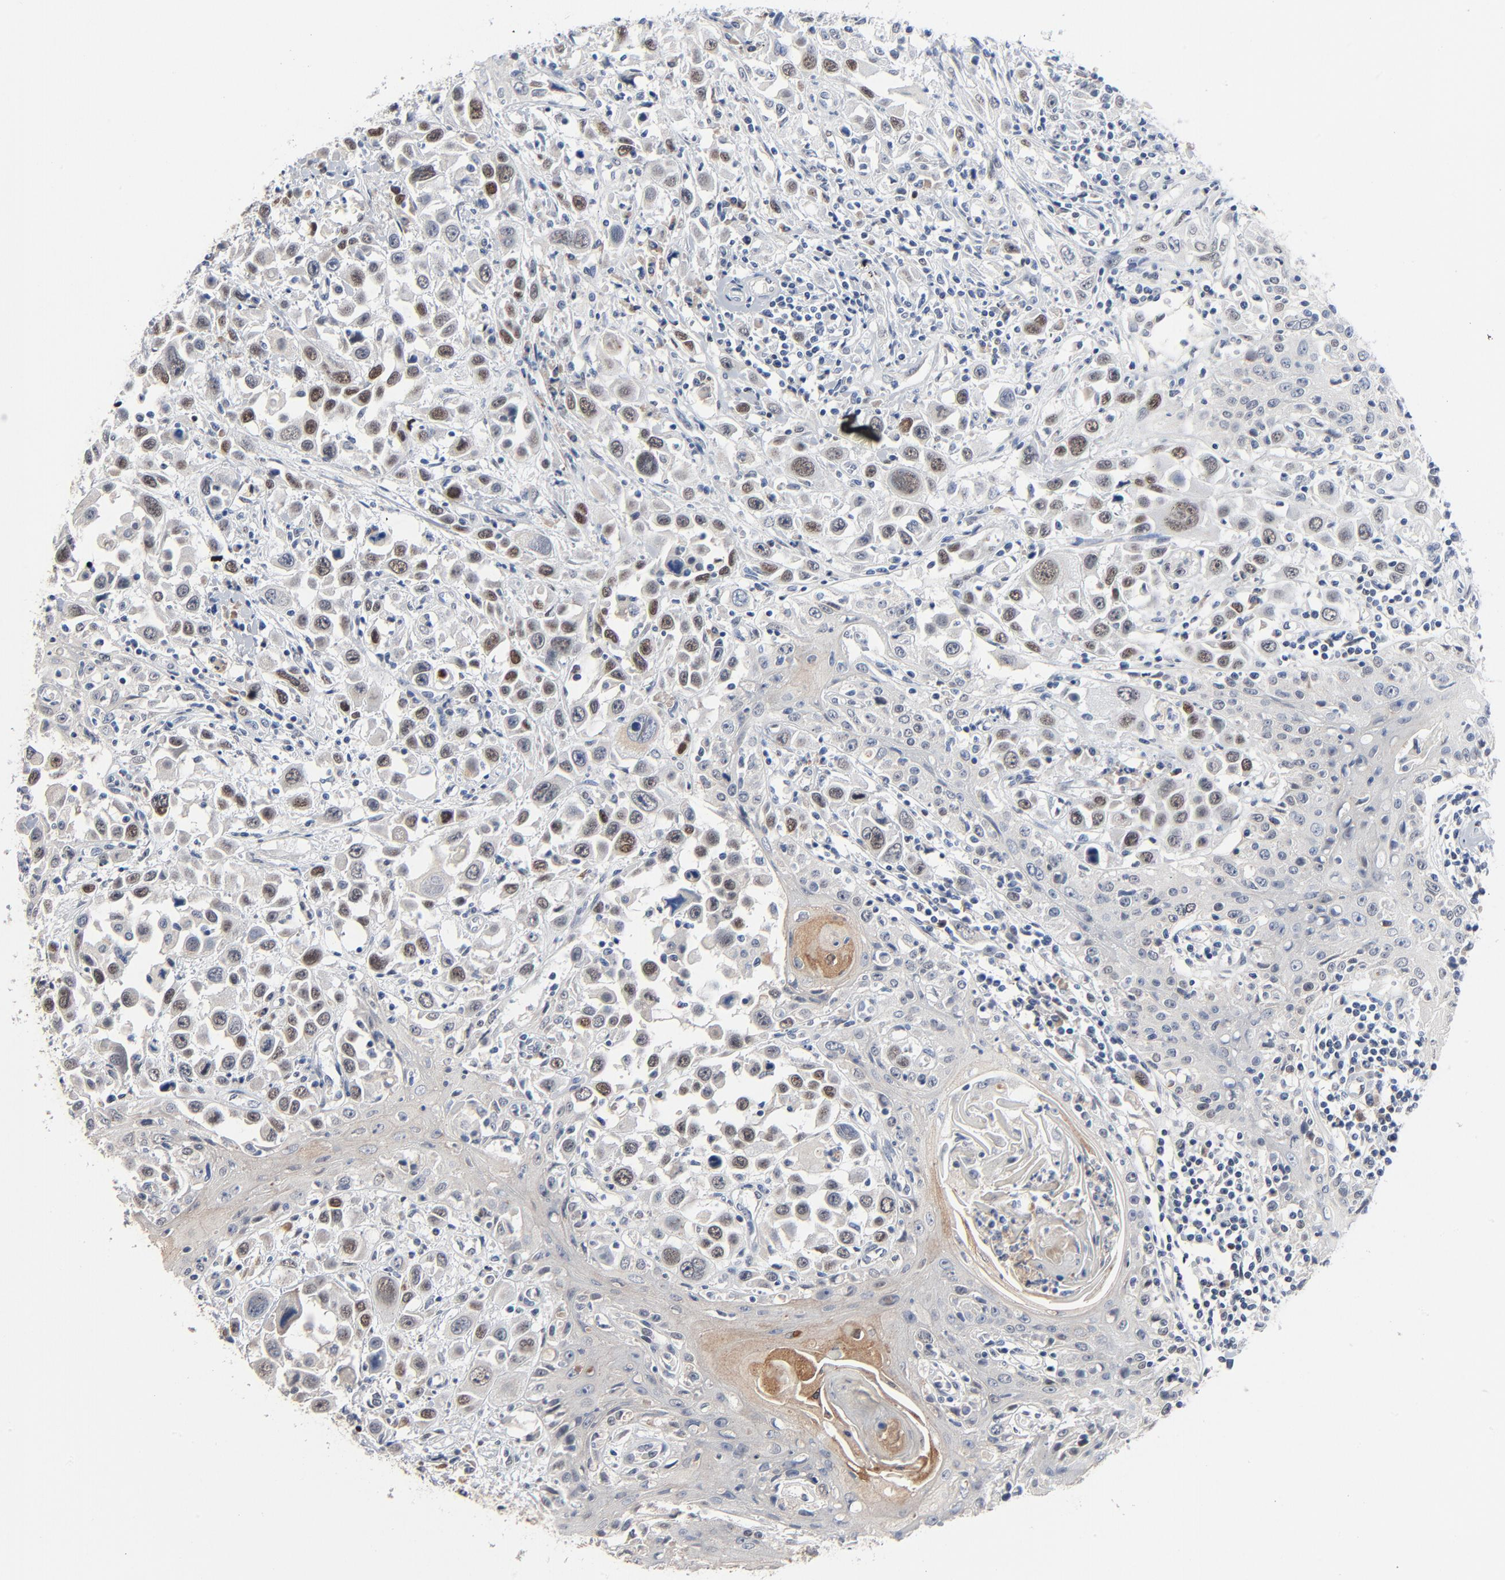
{"staining": {"intensity": "weak", "quantity": "25%-75%", "location": "nuclear"}, "tissue": "head and neck cancer", "cell_type": "Tumor cells", "image_type": "cancer", "snomed": [{"axis": "morphology", "description": "Squamous cell carcinoma, NOS"}, {"axis": "topography", "description": "Oral tissue"}, {"axis": "topography", "description": "Head-Neck"}], "caption": "Head and neck squamous cell carcinoma stained with a brown dye reveals weak nuclear positive positivity in approximately 25%-75% of tumor cells.", "gene": "FOXP1", "patient": {"sex": "female", "age": 76}}